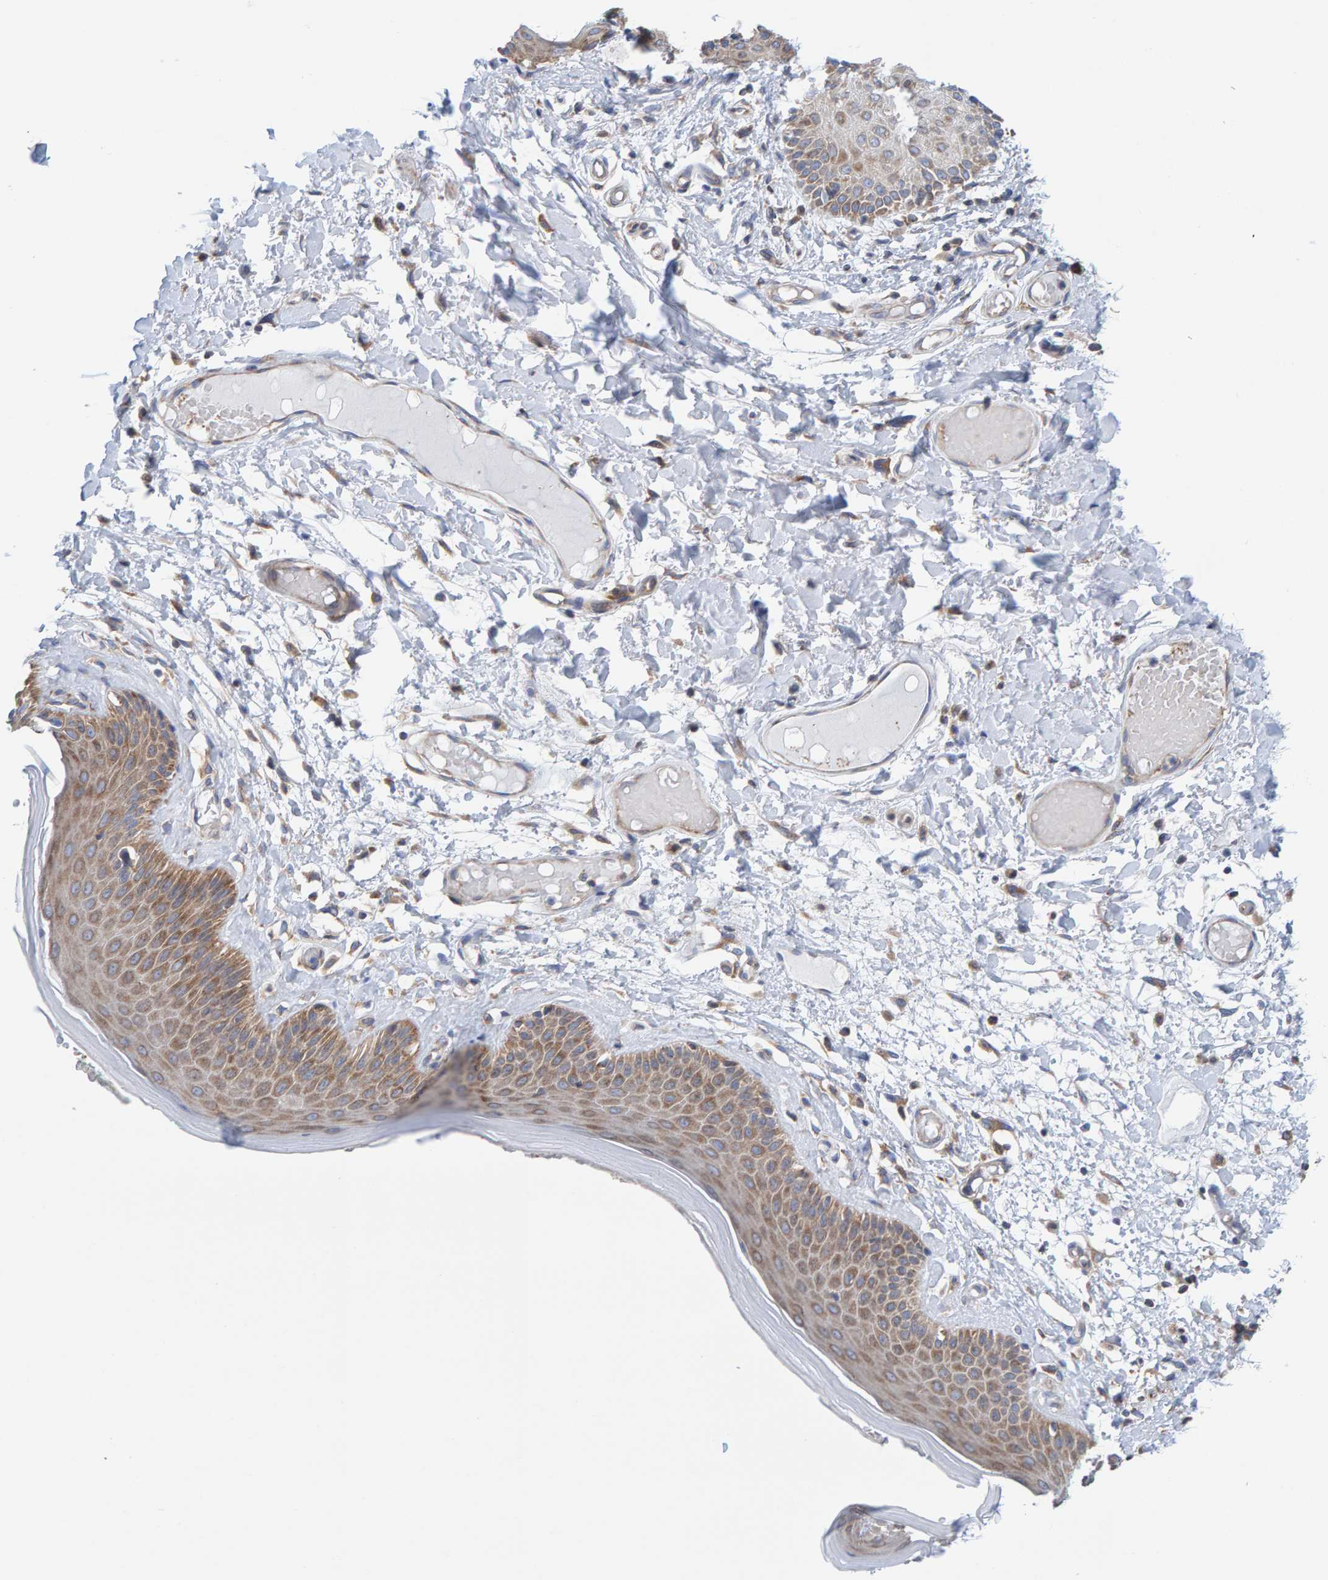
{"staining": {"intensity": "moderate", "quantity": ">75%", "location": "cytoplasmic/membranous"}, "tissue": "skin", "cell_type": "Epidermal cells", "image_type": "normal", "snomed": [{"axis": "morphology", "description": "Normal tissue, NOS"}, {"axis": "topography", "description": "Vulva"}], "caption": "Moderate cytoplasmic/membranous expression for a protein is appreciated in approximately >75% of epidermal cells of unremarkable skin using immunohistochemistry (IHC).", "gene": "CDK5RAP3", "patient": {"sex": "female", "age": 73}}